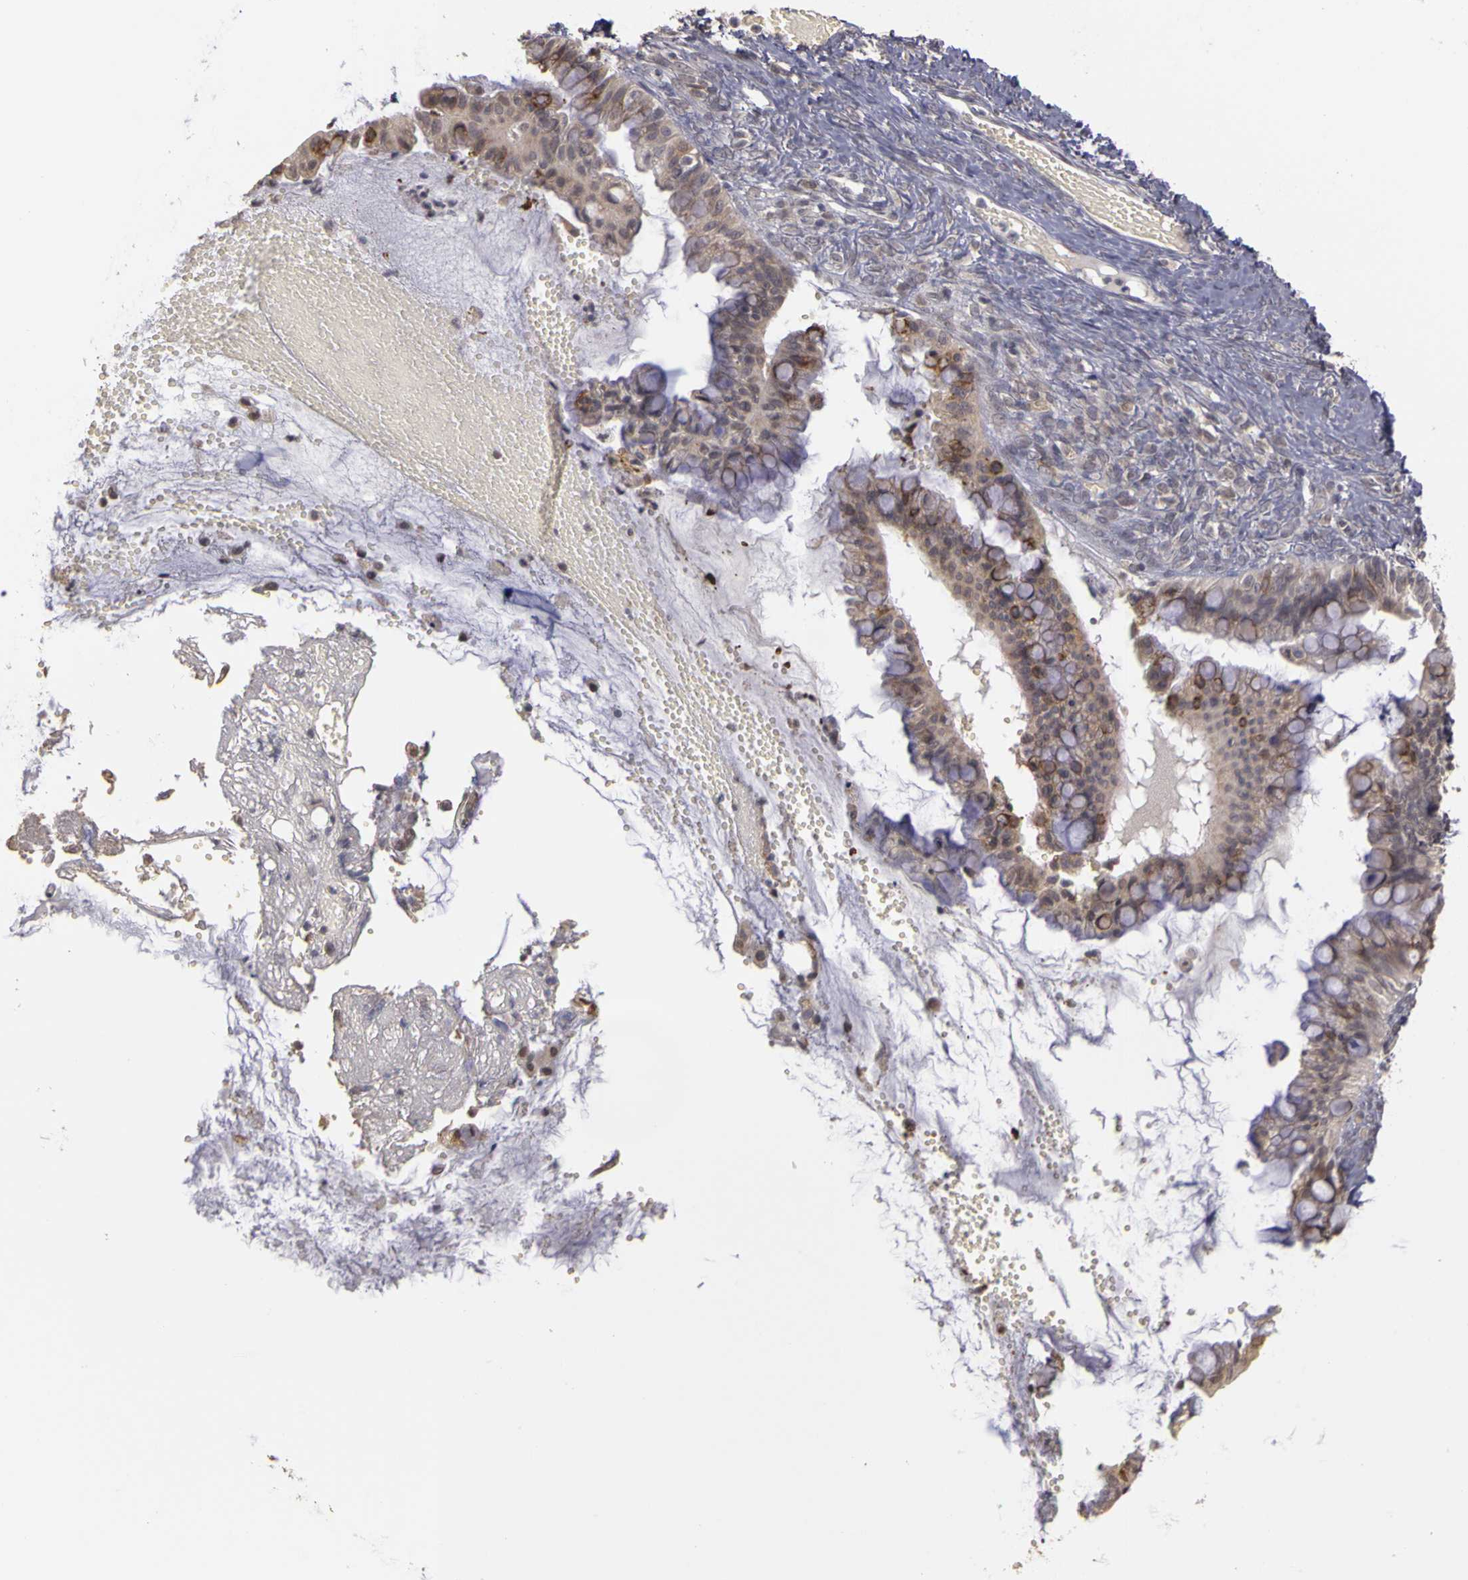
{"staining": {"intensity": "moderate", "quantity": ">75%", "location": "cytoplasmic/membranous"}, "tissue": "ovarian cancer", "cell_type": "Tumor cells", "image_type": "cancer", "snomed": [{"axis": "morphology", "description": "Cystadenocarcinoma, mucinous, NOS"}, {"axis": "topography", "description": "Ovary"}], "caption": "Immunohistochemistry (IHC) (DAB) staining of ovarian cancer (mucinous cystadenocarcinoma) shows moderate cytoplasmic/membranous protein positivity in about >75% of tumor cells.", "gene": "FRMD7", "patient": {"sex": "female", "age": 57}}